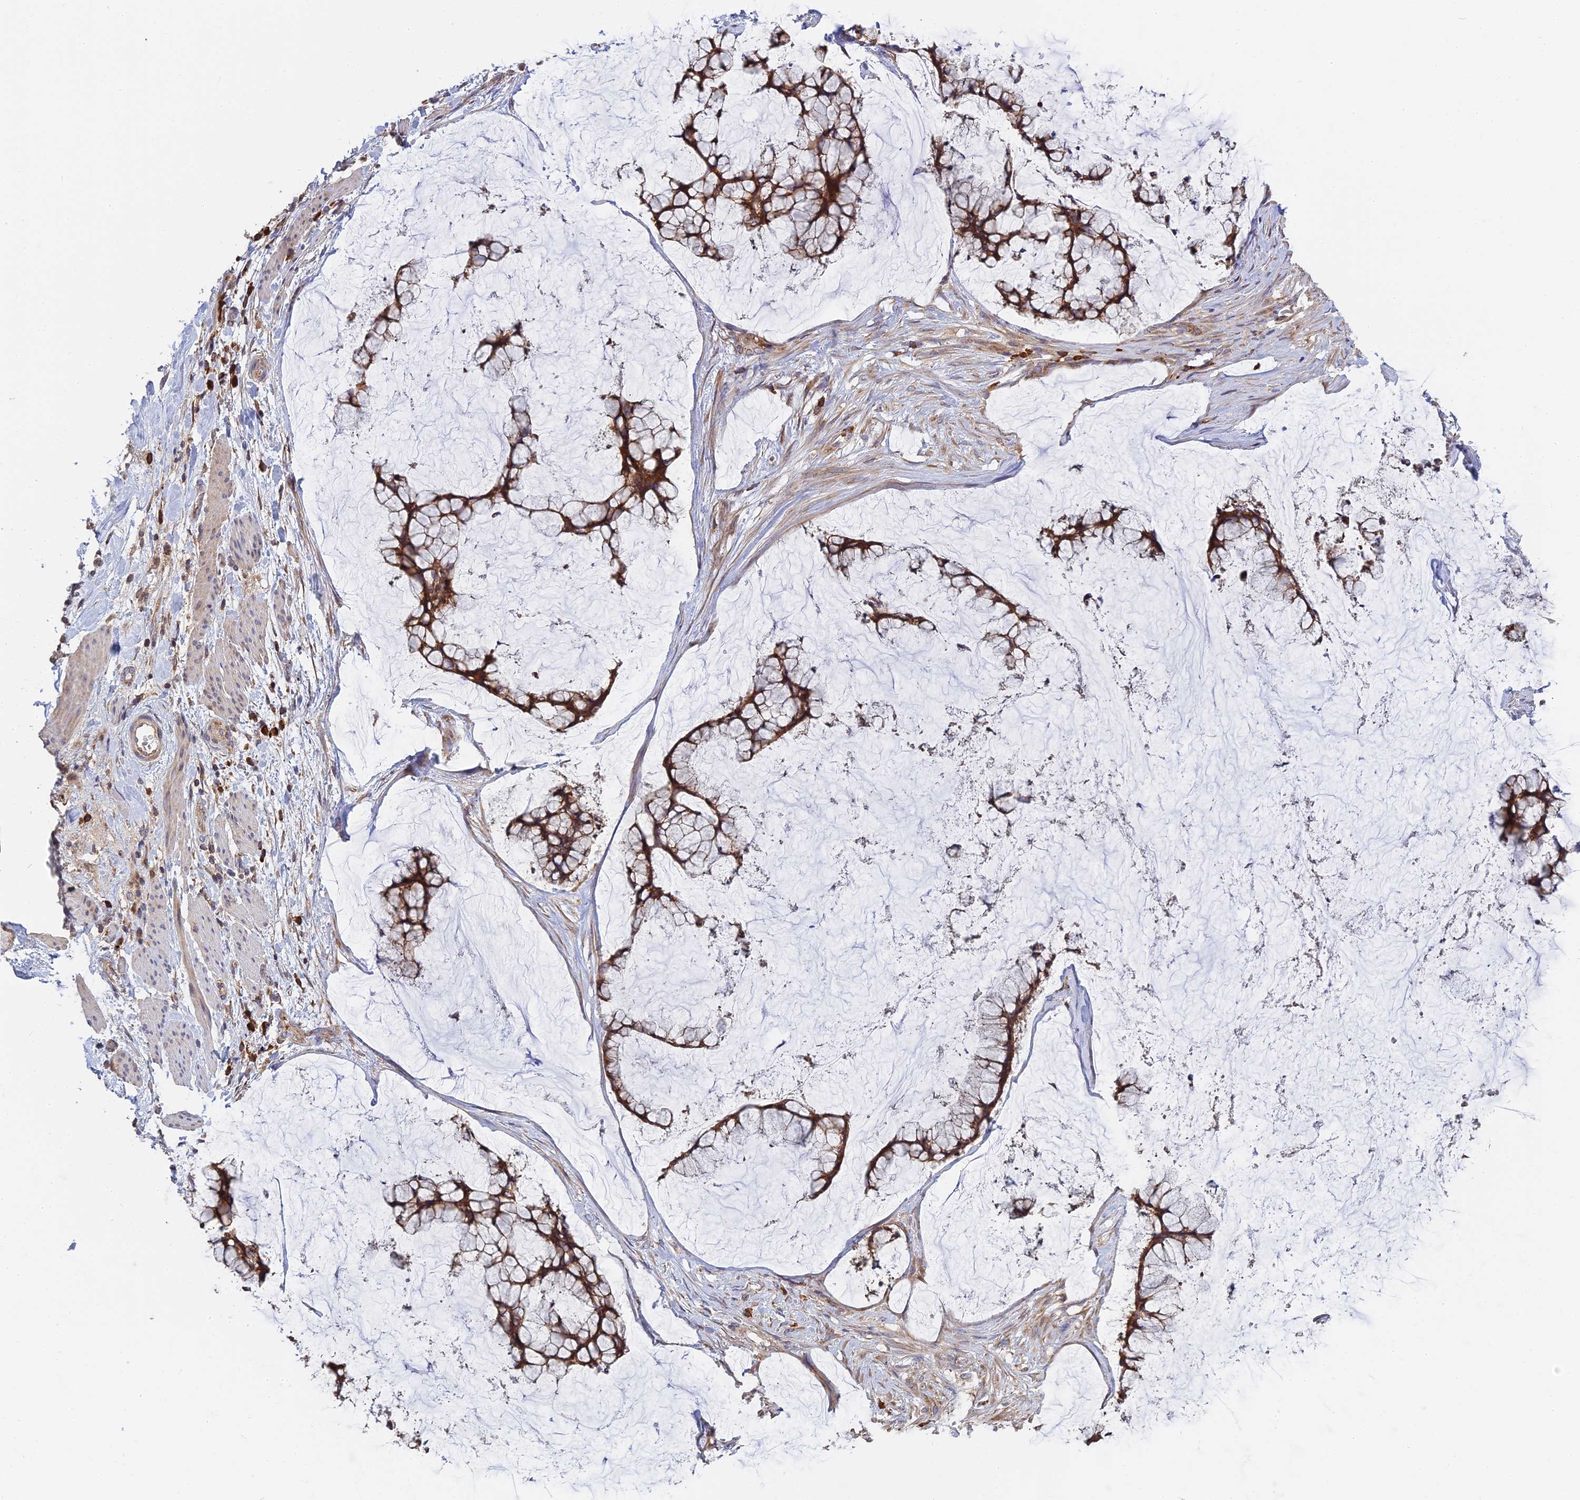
{"staining": {"intensity": "strong", "quantity": ">75%", "location": "cytoplasmic/membranous"}, "tissue": "ovarian cancer", "cell_type": "Tumor cells", "image_type": "cancer", "snomed": [{"axis": "morphology", "description": "Cystadenocarcinoma, mucinous, NOS"}, {"axis": "topography", "description": "Ovary"}], "caption": "This photomicrograph exhibits IHC staining of ovarian mucinous cystadenocarcinoma, with high strong cytoplasmic/membranous expression in about >75% of tumor cells.", "gene": "IL21R", "patient": {"sex": "female", "age": 42}}